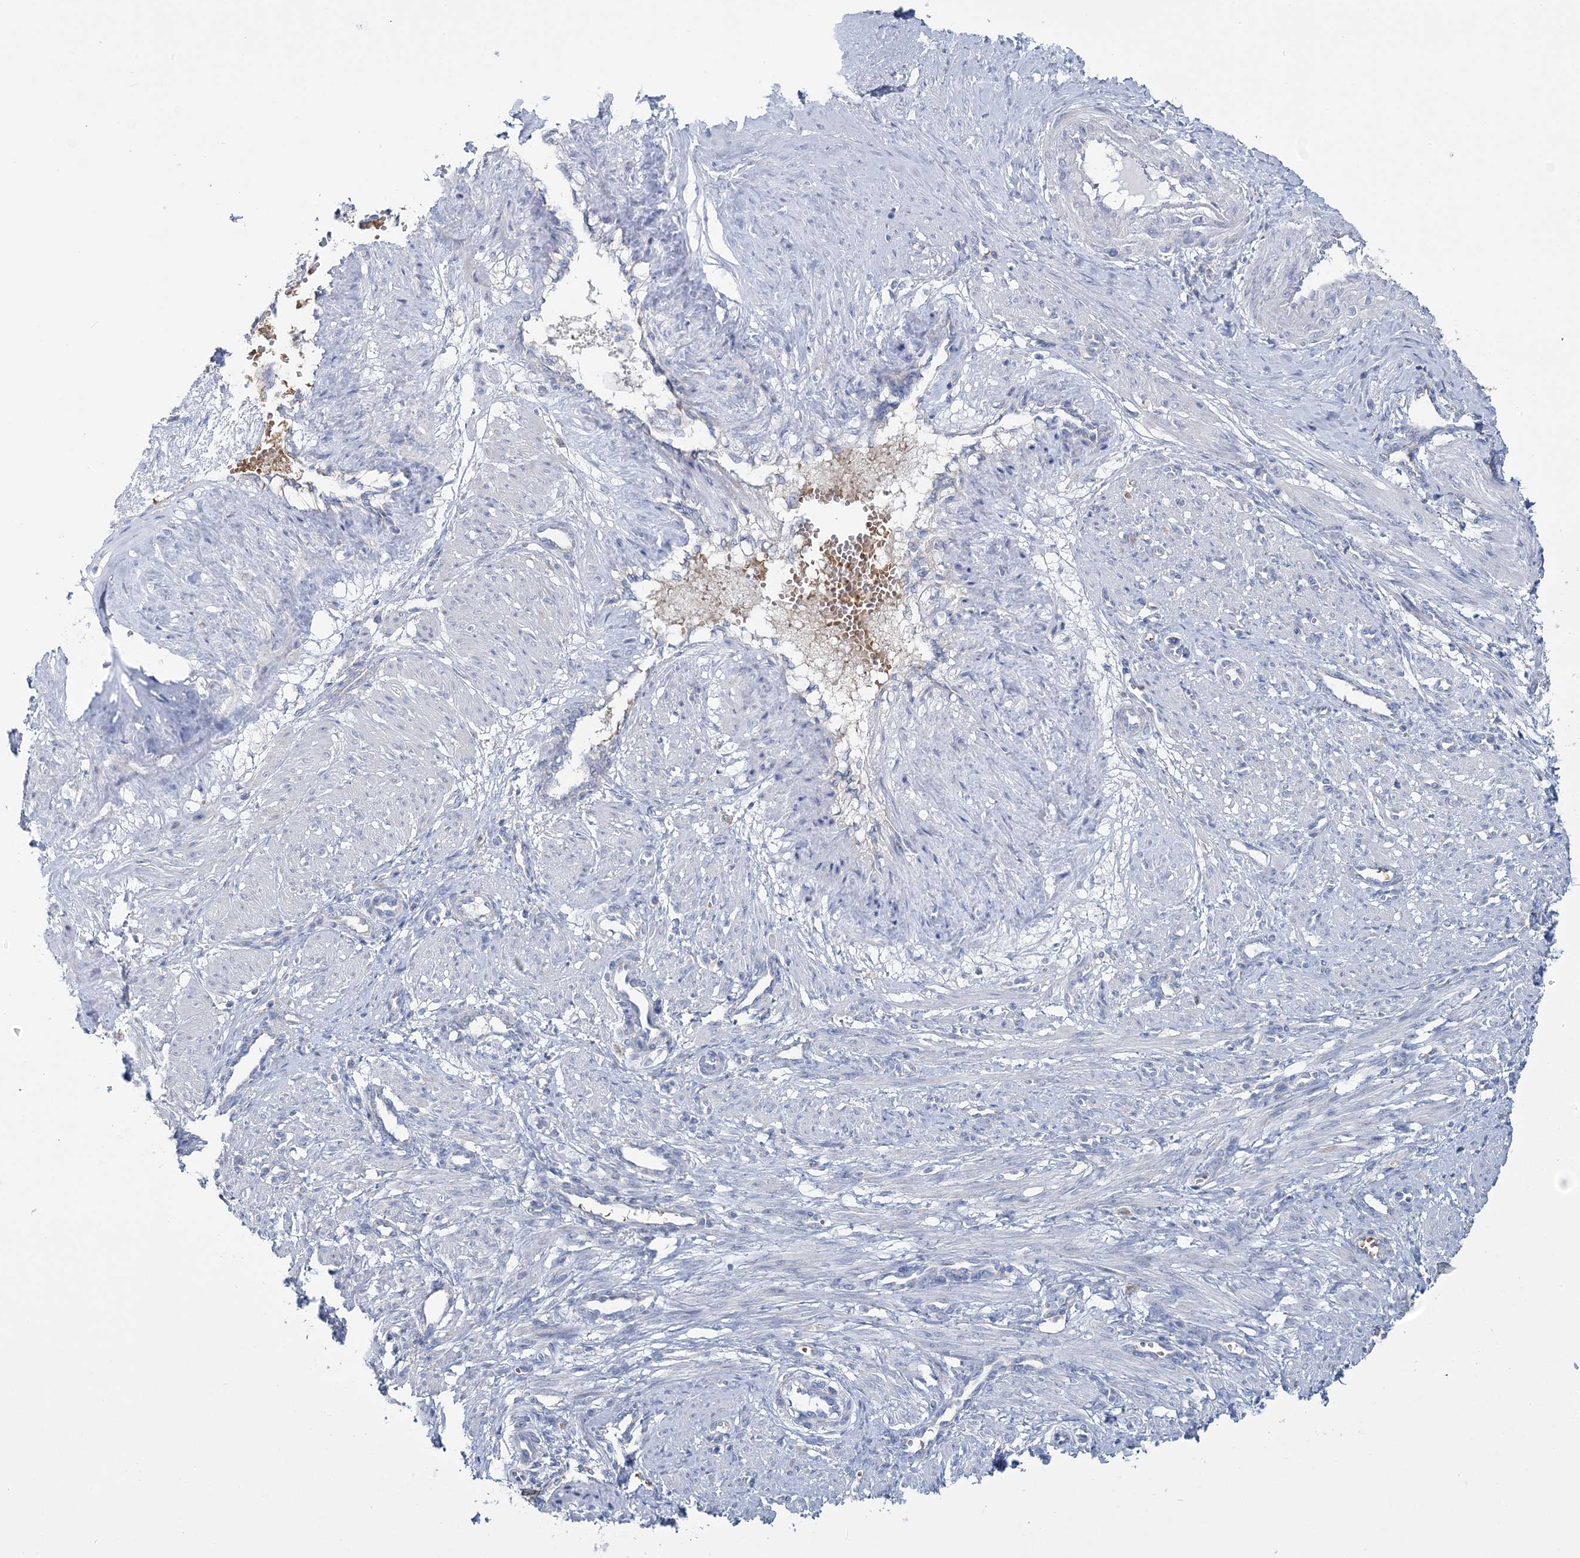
{"staining": {"intensity": "negative", "quantity": "none", "location": "none"}, "tissue": "smooth muscle", "cell_type": "Smooth muscle cells", "image_type": "normal", "snomed": [{"axis": "morphology", "description": "Normal tissue, NOS"}, {"axis": "topography", "description": "Endometrium"}], "caption": "IHC histopathology image of benign smooth muscle: human smooth muscle stained with DAB exhibits no significant protein expression in smooth muscle cells.", "gene": "ATP11B", "patient": {"sex": "female", "age": 33}}